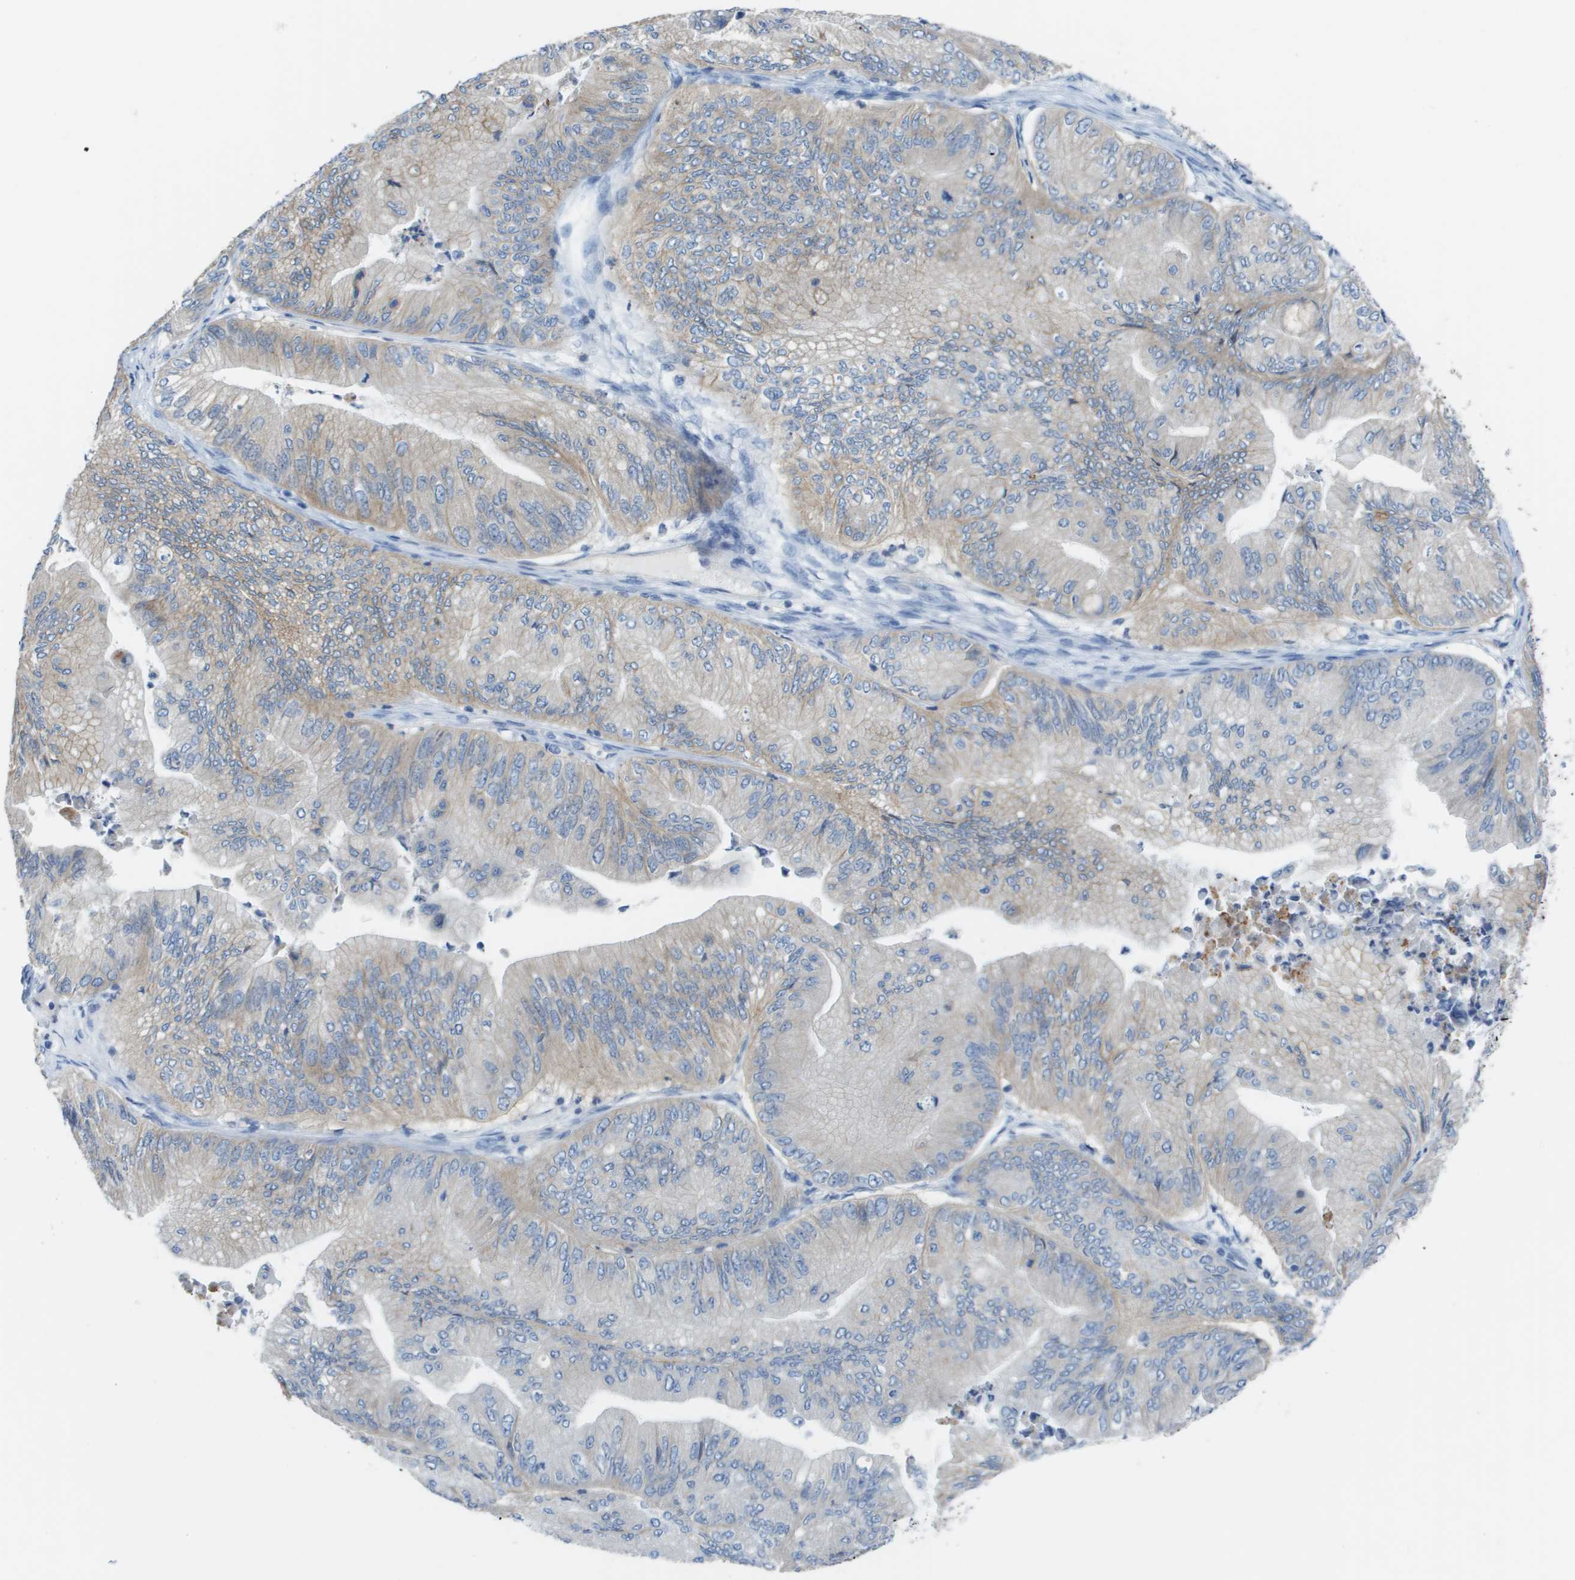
{"staining": {"intensity": "weak", "quantity": "<25%", "location": "cytoplasmic/membranous"}, "tissue": "ovarian cancer", "cell_type": "Tumor cells", "image_type": "cancer", "snomed": [{"axis": "morphology", "description": "Cystadenocarcinoma, mucinous, NOS"}, {"axis": "topography", "description": "Ovary"}], "caption": "IHC of human mucinous cystadenocarcinoma (ovarian) shows no positivity in tumor cells.", "gene": "CD46", "patient": {"sex": "female", "age": 61}}